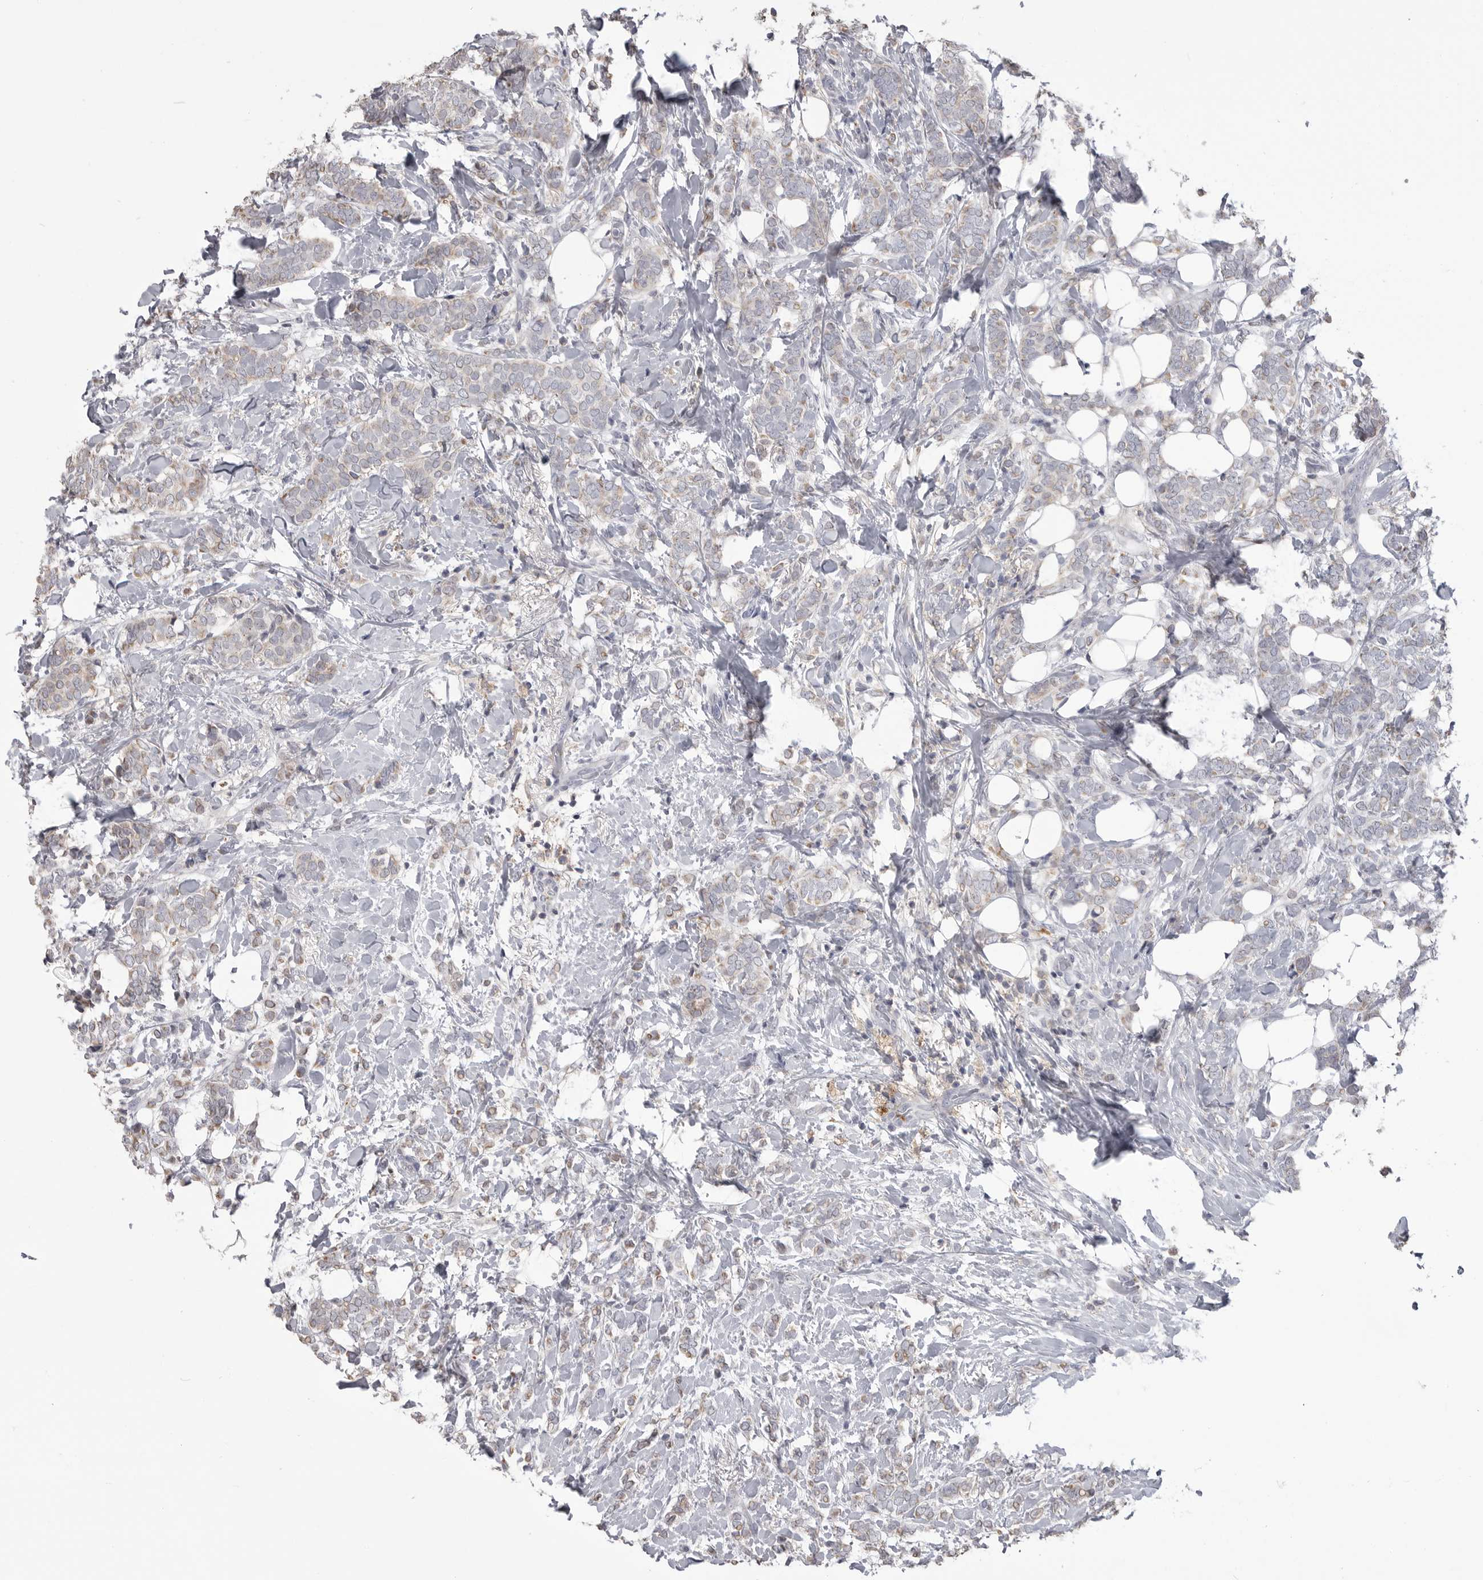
{"staining": {"intensity": "weak", "quantity": "<25%", "location": "cytoplasmic/membranous"}, "tissue": "breast cancer", "cell_type": "Tumor cells", "image_type": "cancer", "snomed": [{"axis": "morphology", "description": "Lobular carcinoma"}, {"axis": "topography", "description": "Breast"}], "caption": "This is an IHC image of human breast lobular carcinoma. There is no expression in tumor cells.", "gene": "CMTM6", "patient": {"sex": "female", "age": 50}}